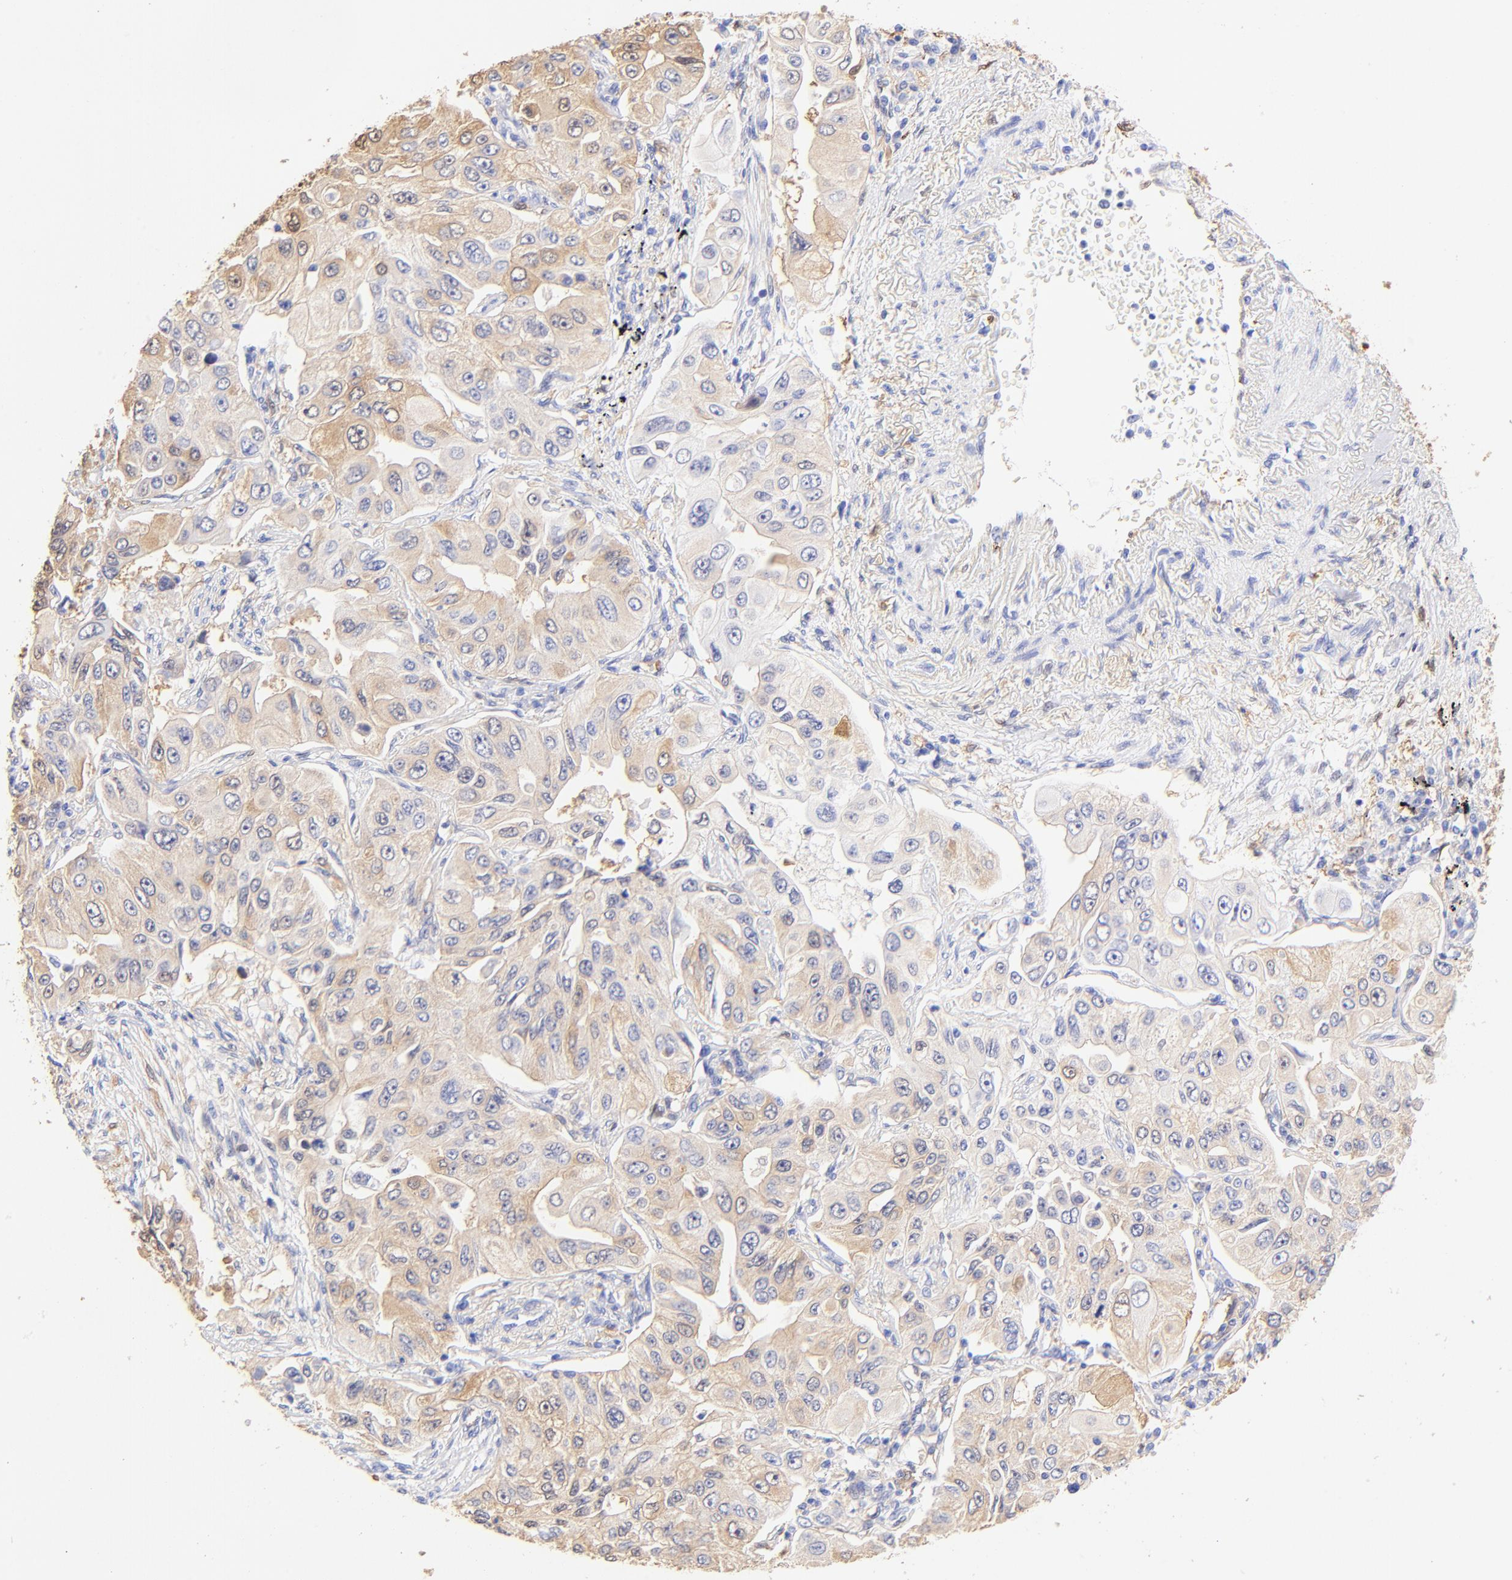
{"staining": {"intensity": "weak", "quantity": ">75%", "location": "cytoplasmic/membranous"}, "tissue": "lung cancer", "cell_type": "Tumor cells", "image_type": "cancer", "snomed": [{"axis": "morphology", "description": "Adenocarcinoma, NOS"}, {"axis": "topography", "description": "Lung"}], "caption": "Protein expression analysis of lung cancer shows weak cytoplasmic/membranous expression in approximately >75% of tumor cells.", "gene": "ALDH1A1", "patient": {"sex": "male", "age": 84}}